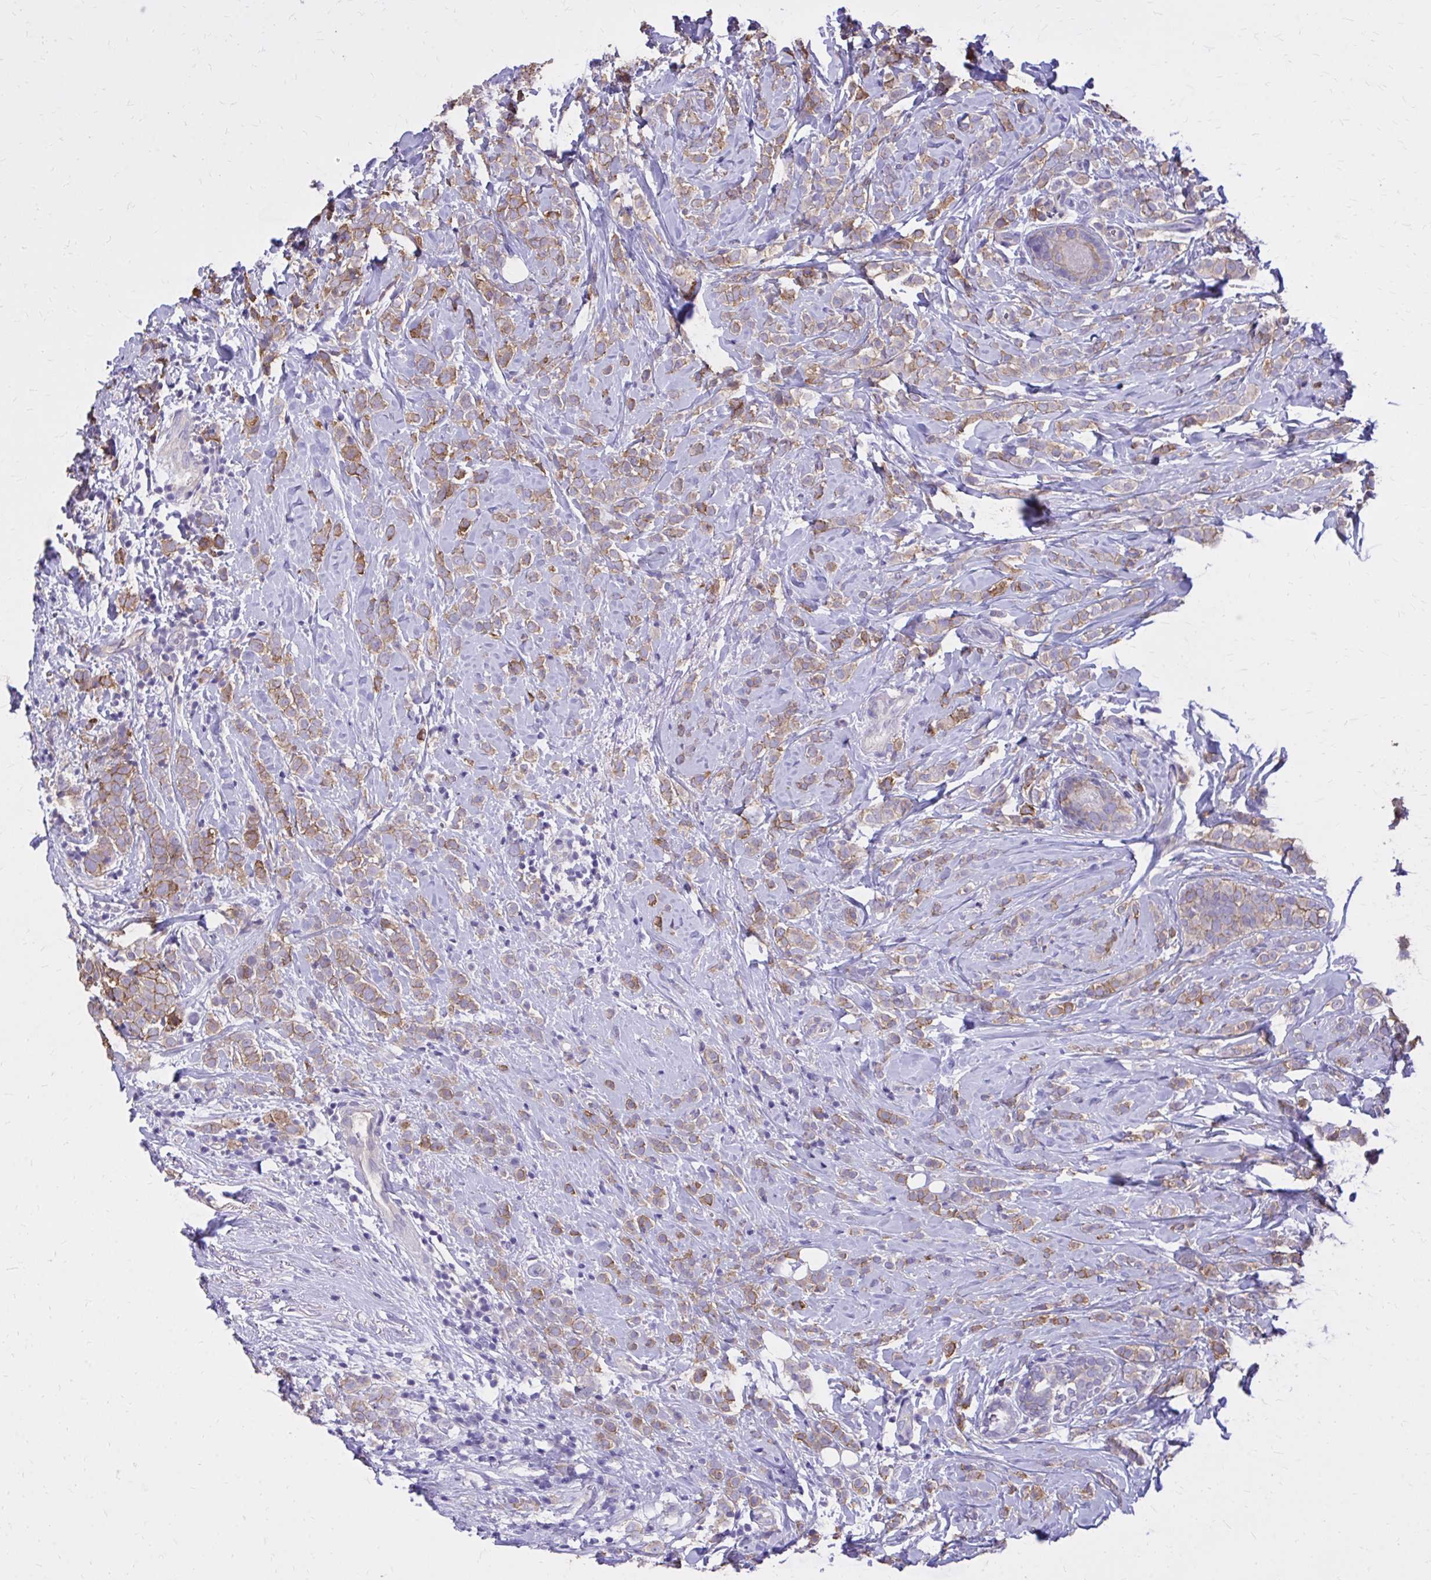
{"staining": {"intensity": "moderate", "quantity": ">75%", "location": "cytoplasmic/membranous"}, "tissue": "breast cancer", "cell_type": "Tumor cells", "image_type": "cancer", "snomed": [{"axis": "morphology", "description": "Lobular carcinoma"}, {"axis": "topography", "description": "Breast"}], "caption": "IHC staining of breast cancer, which exhibits medium levels of moderate cytoplasmic/membranous positivity in approximately >75% of tumor cells indicating moderate cytoplasmic/membranous protein positivity. The staining was performed using DAB (3,3'-diaminobenzidine) (brown) for protein detection and nuclei were counterstained in hematoxylin (blue).", "gene": "EPB41L1", "patient": {"sex": "female", "age": 49}}